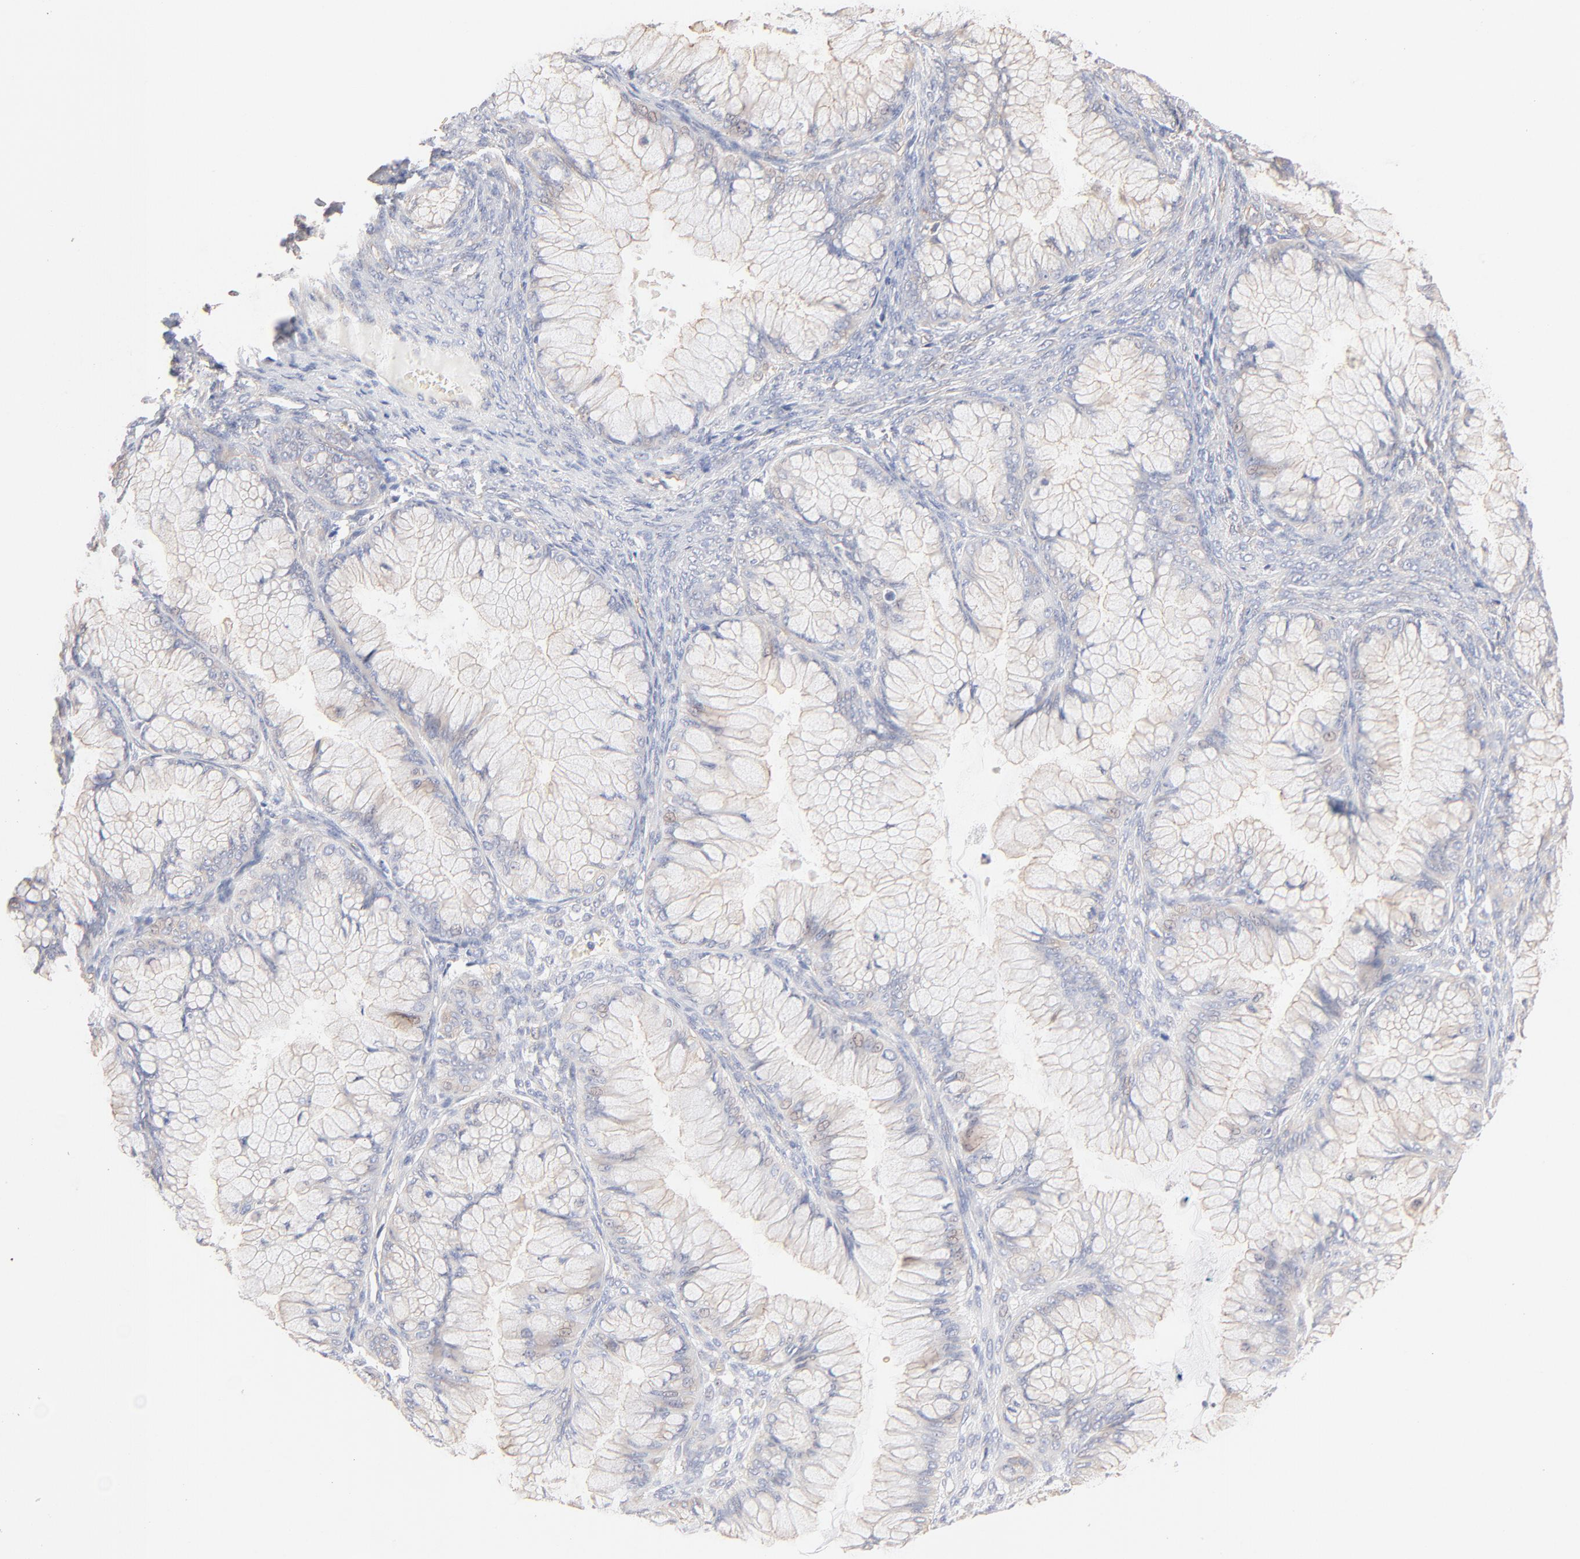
{"staining": {"intensity": "negative", "quantity": "none", "location": "none"}, "tissue": "ovarian cancer", "cell_type": "Tumor cells", "image_type": "cancer", "snomed": [{"axis": "morphology", "description": "Cystadenocarcinoma, mucinous, NOS"}, {"axis": "topography", "description": "Ovary"}], "caption": "IHC histopathology image of neoplastic tissue: ovarian cancer (mucinous cystadenocarcinoma) stained with DAB (3,3'-diaminobenzidine) displays no significant protein positivity in tumor cells.", "gene": "SPTB", "patient": {"sex": "female", "age": 63}}